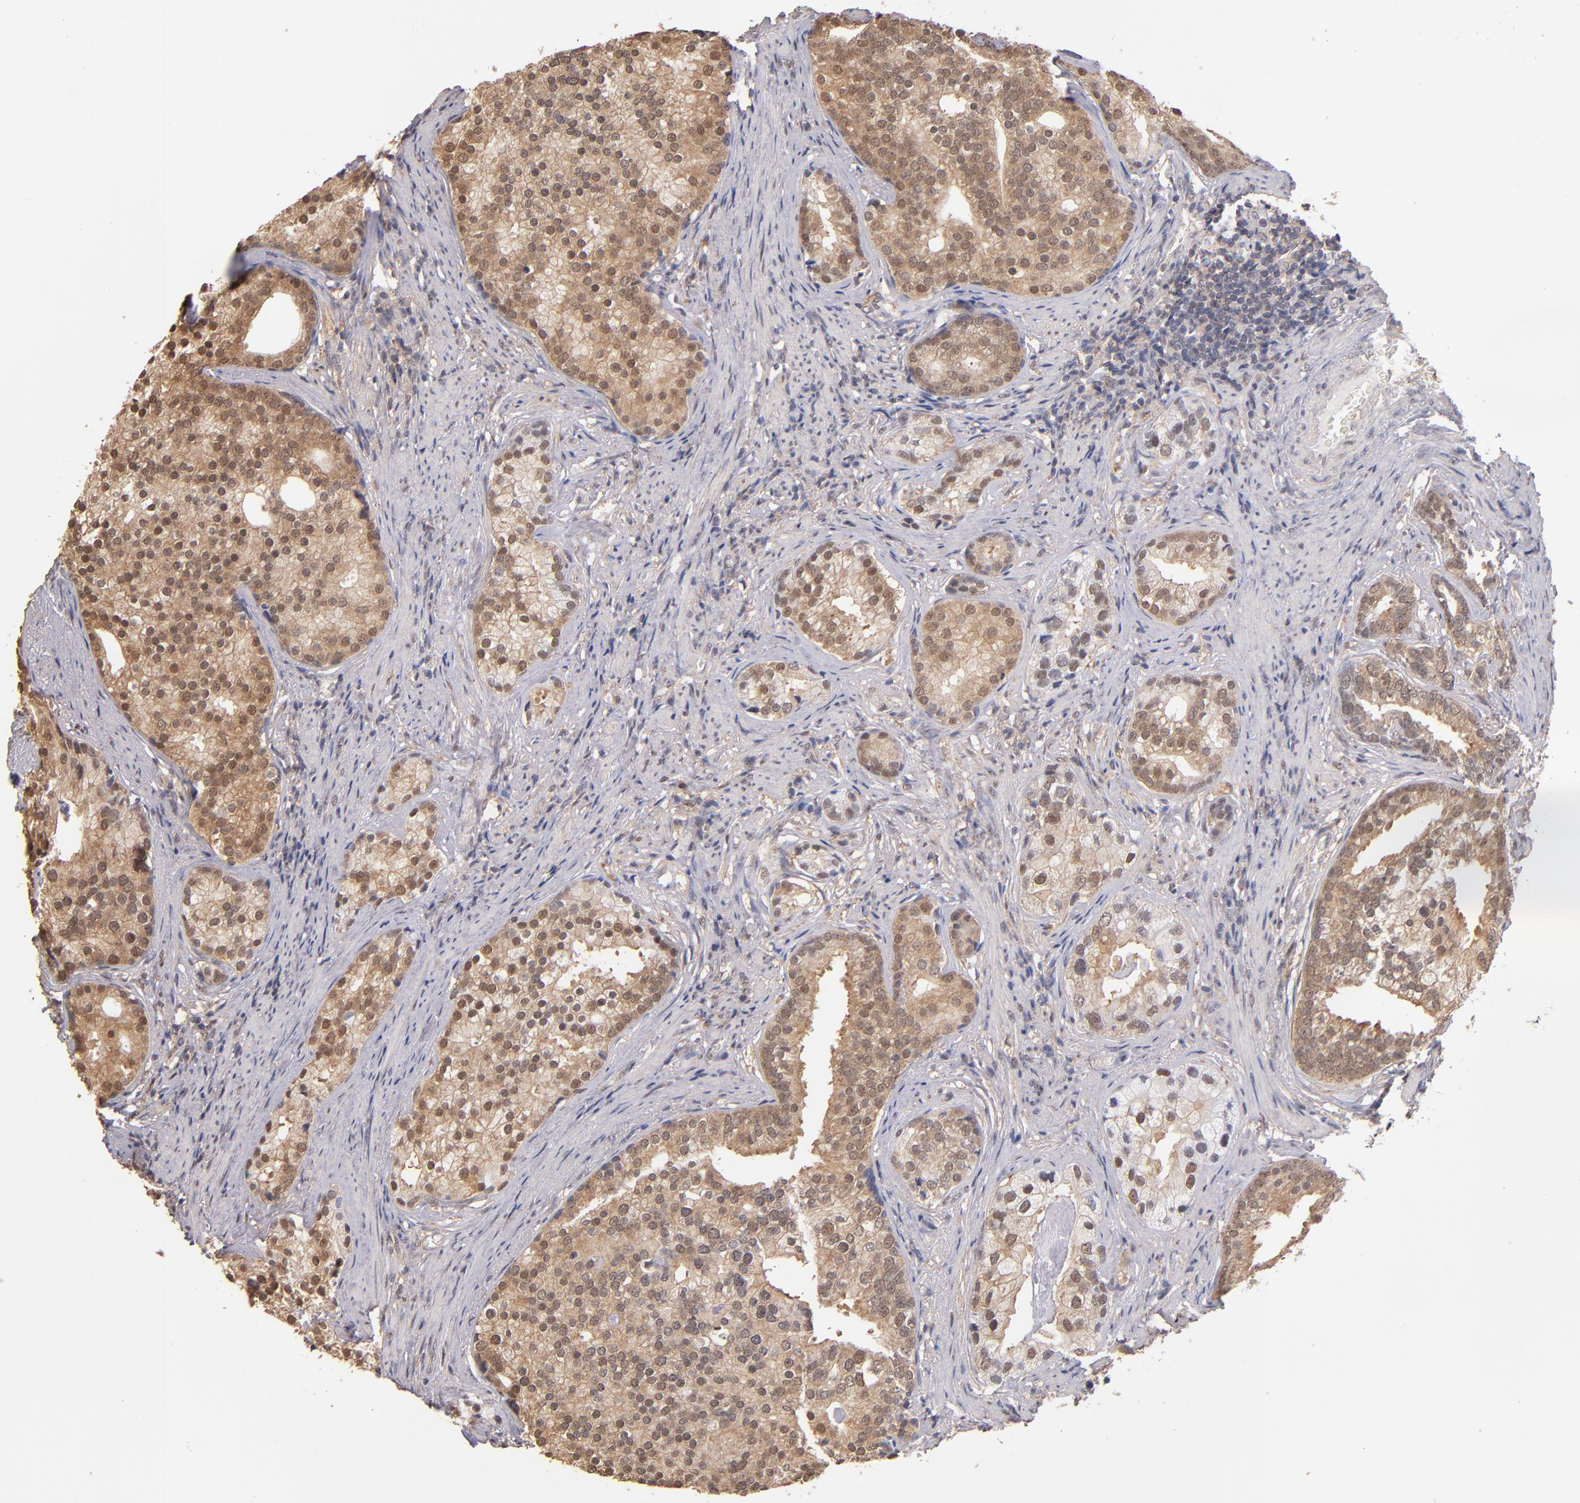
{"staining": {"intensity": "moderate", "quantity": ">75%", "location": "cytoplasmic/membranous,nuclear"}, "tissue": "prostate cancer", "cell_type": "Tumor cells", "image_type": "cancer", "snomed": [{"axis": "morphology", "description": "Adenocarcinoma, Low grade"}, {"axis": "topography", "description": "Prostate"}], "caption": "This is an image of IHC staining of prostate cancer (adenocarcinoma (low-grade)), which shows moderate positivity in the cytoplasmic/membranous and nuclear of tumor cells.", "gene": "PSMD10", "patient": {"sex": "male", "age": 71}}